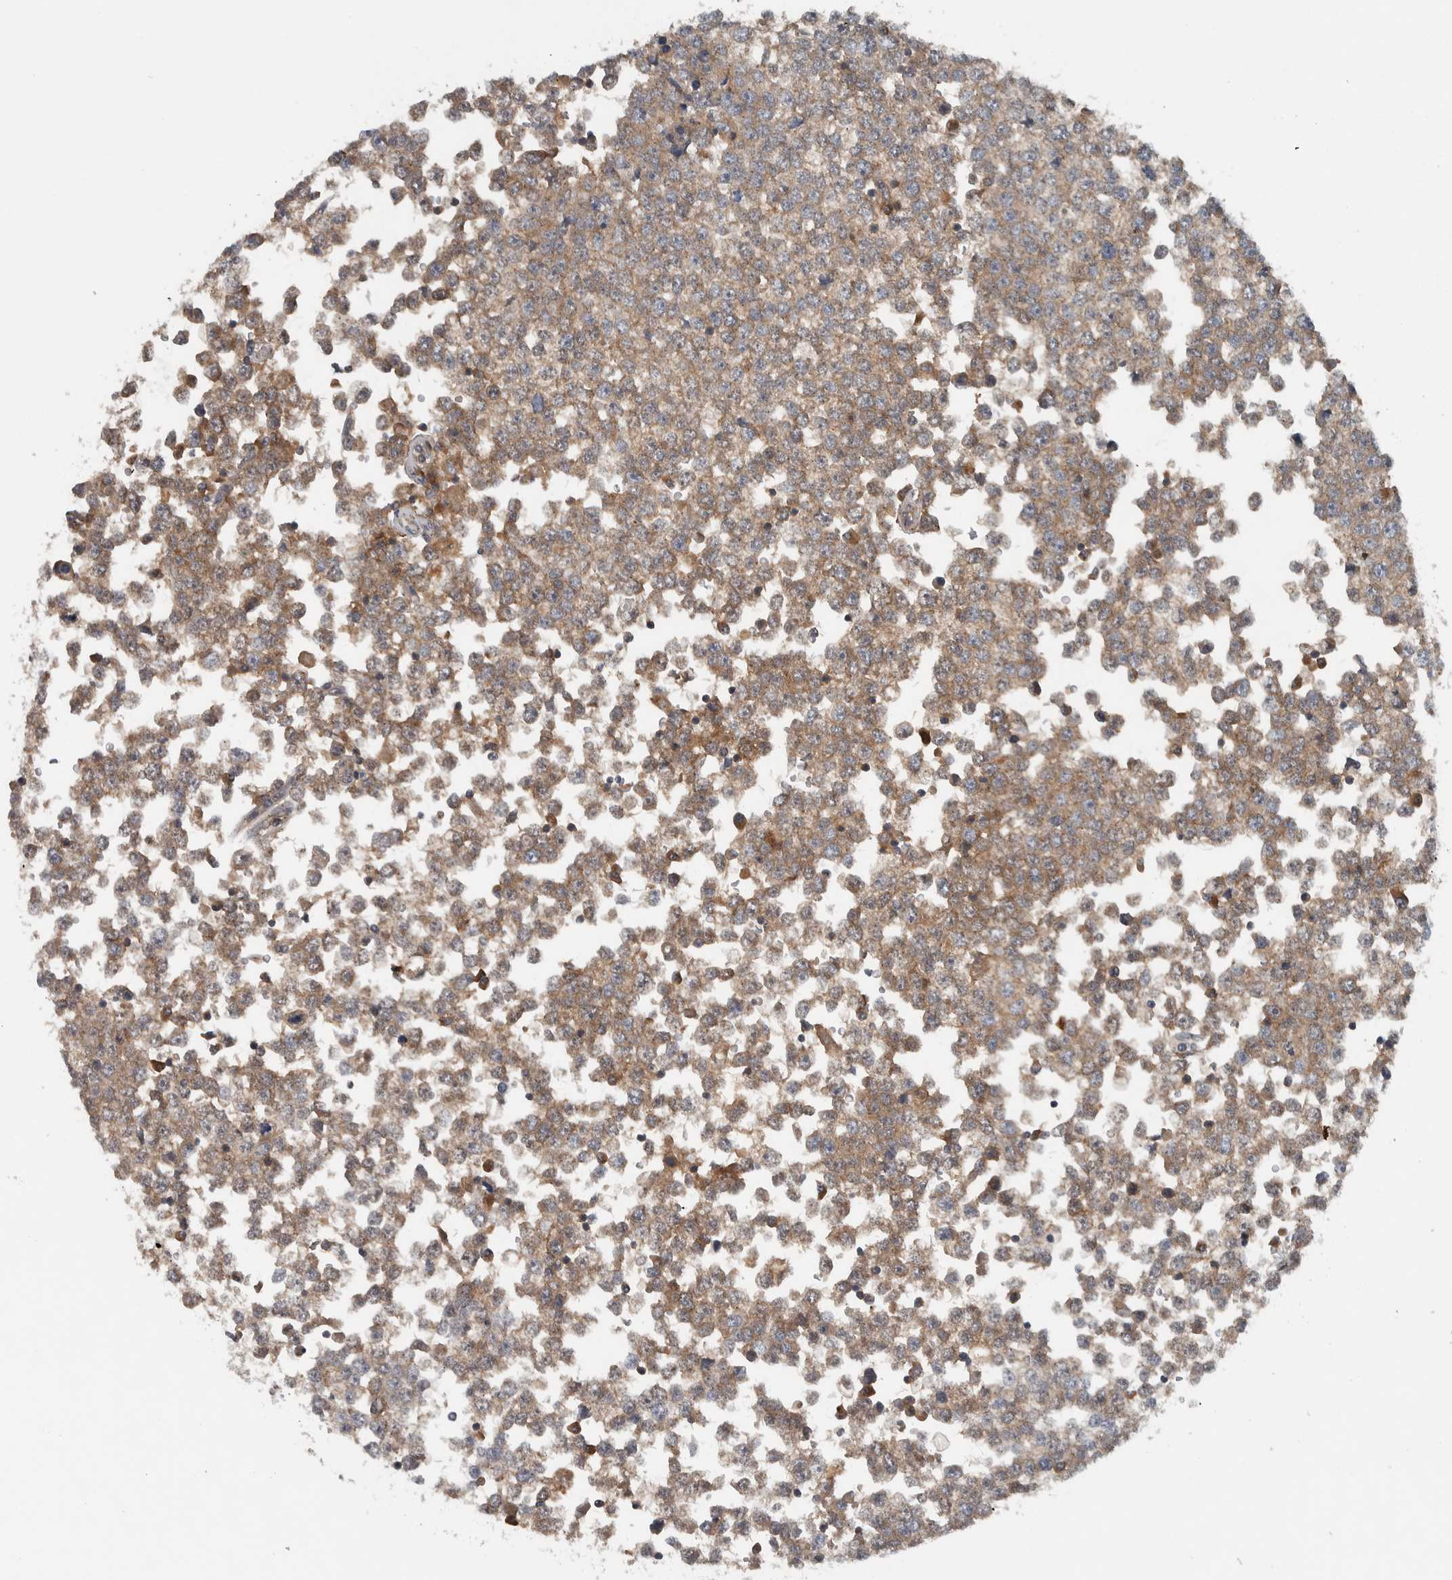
{"staining": {"intensity": "moderate", "quantity": ">75%", "location": "cytoplasmic/membranous"}, "tissue": "testis cancer", "cell_type": "Tumor cells", "image_type": "cancer", "snomed": [{"axis": "morphology", "description": "Seminoma, NOS"}, {"axis": "topography", "description": "Testis"}], "caption": "IHC of seminoma (testis) shows medium levels of moderate cytoplasmic/membranous staining in about >75% of tumor cells.", "gene": "LBHD1", "patient": {"sex": "male", "age": 65}}